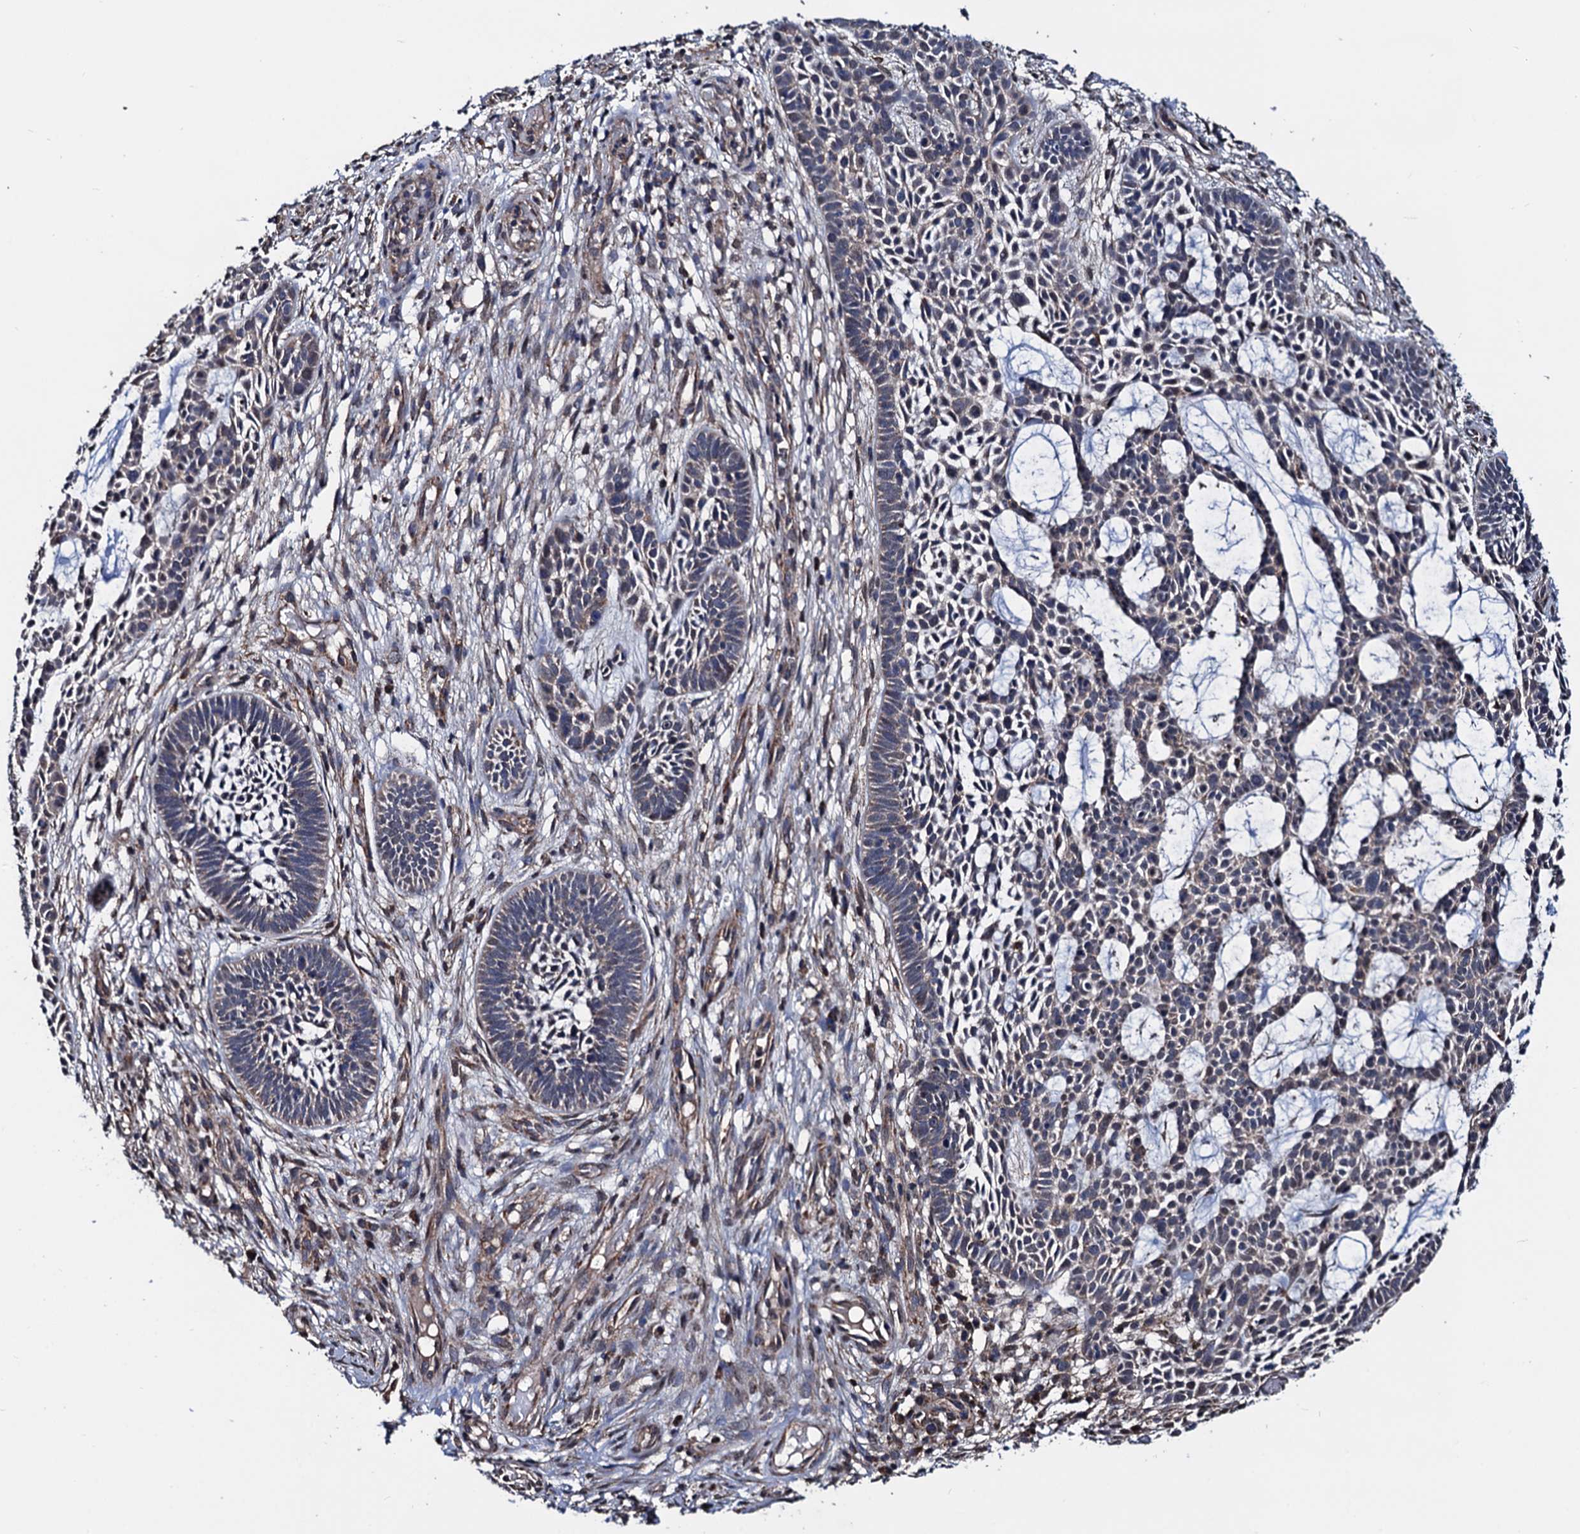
{"staining": {"intensity": "weak", "quantity": "<25%", "location": "cytoplasmic/membranous"}, "tissue": "skin cancer", "cell_type": "Tumor cells", "image_type": "cancer", "snomed": [{"axis": "morphology", "description": "Basal cell carcinoma"}, {"axis": "topography", "description": "Skin"}], "caption": "Immunohistochemistry of skin cancer demonstrates no staining in tumor cells.", "gene": "PTCD3", "patient": {"sex": "male", "age": 89}}